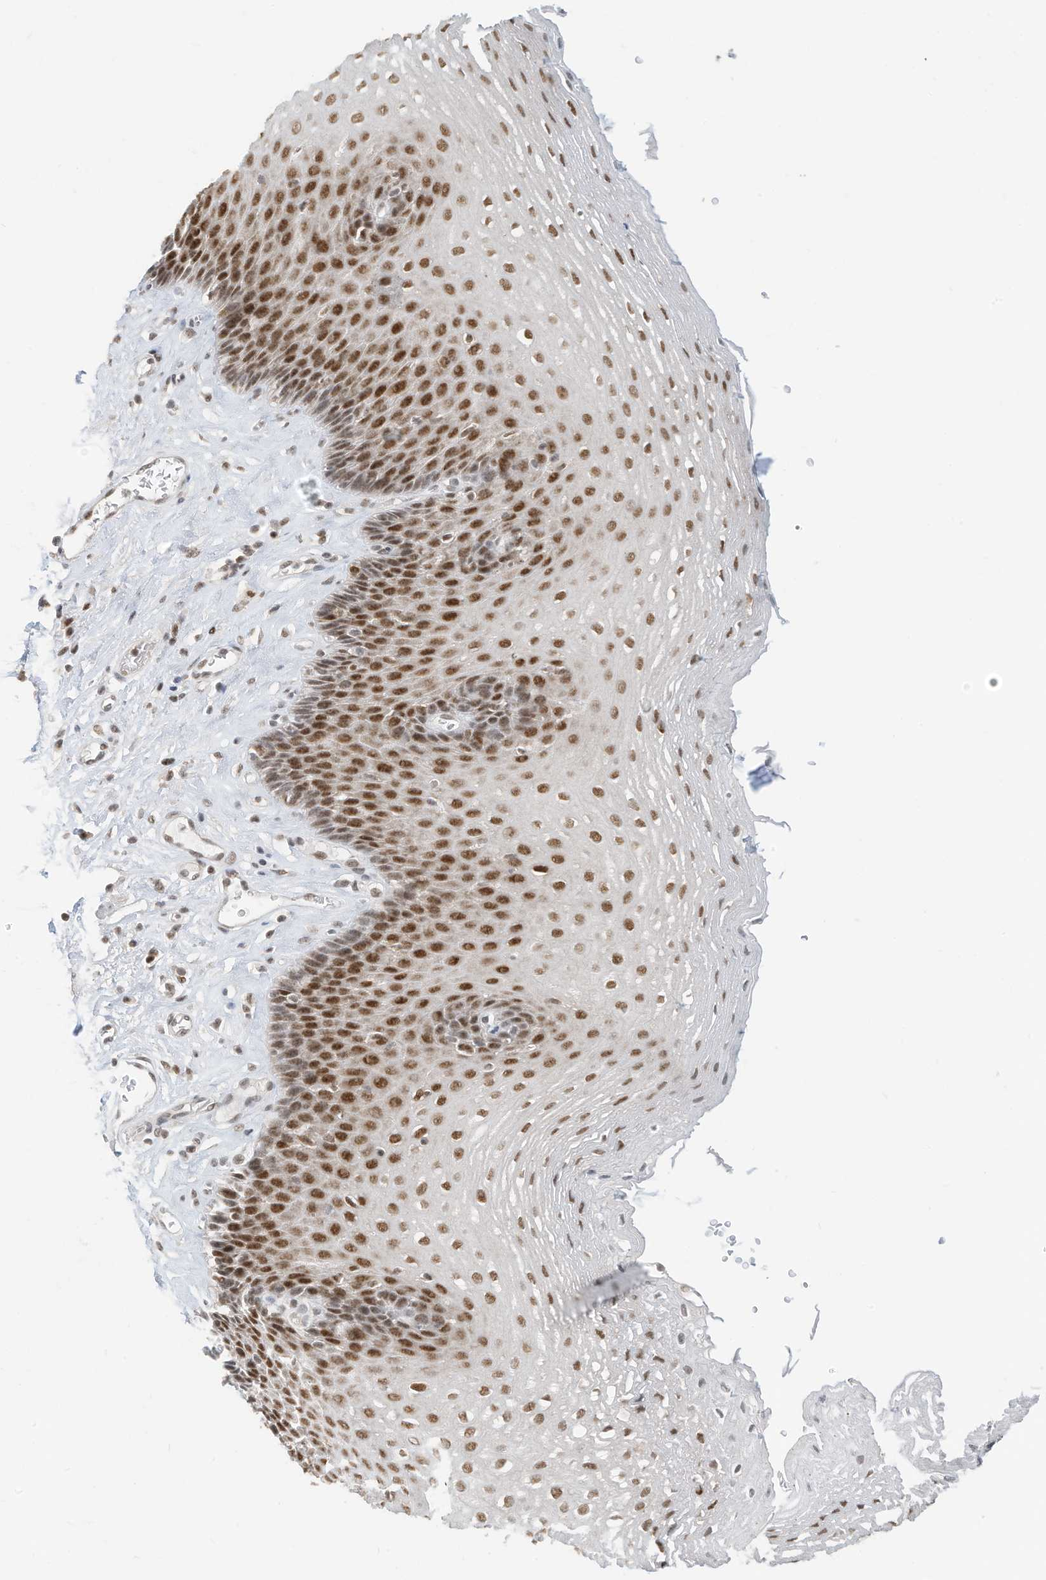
{"staining": {"intensity": "strong", "quantity": "25%-75%", "location": "nuclear"}, "tissue": "esophagus", "cell_type": "Squamous epithelial cells", "image_type": "normal", "snomed": [{"axis": "morphology", "description": "Normal tissue, NOS"}, {"axis": "topography", "description": "Esophagus"}], "caption": "Human esophagus stained for a protein (brown) exhibits strong nuclear positive positivity in about 25%-75% of squamous epithelial cells.", "gene": "OGT", "patient": {"sex": "female", "age": 66}}